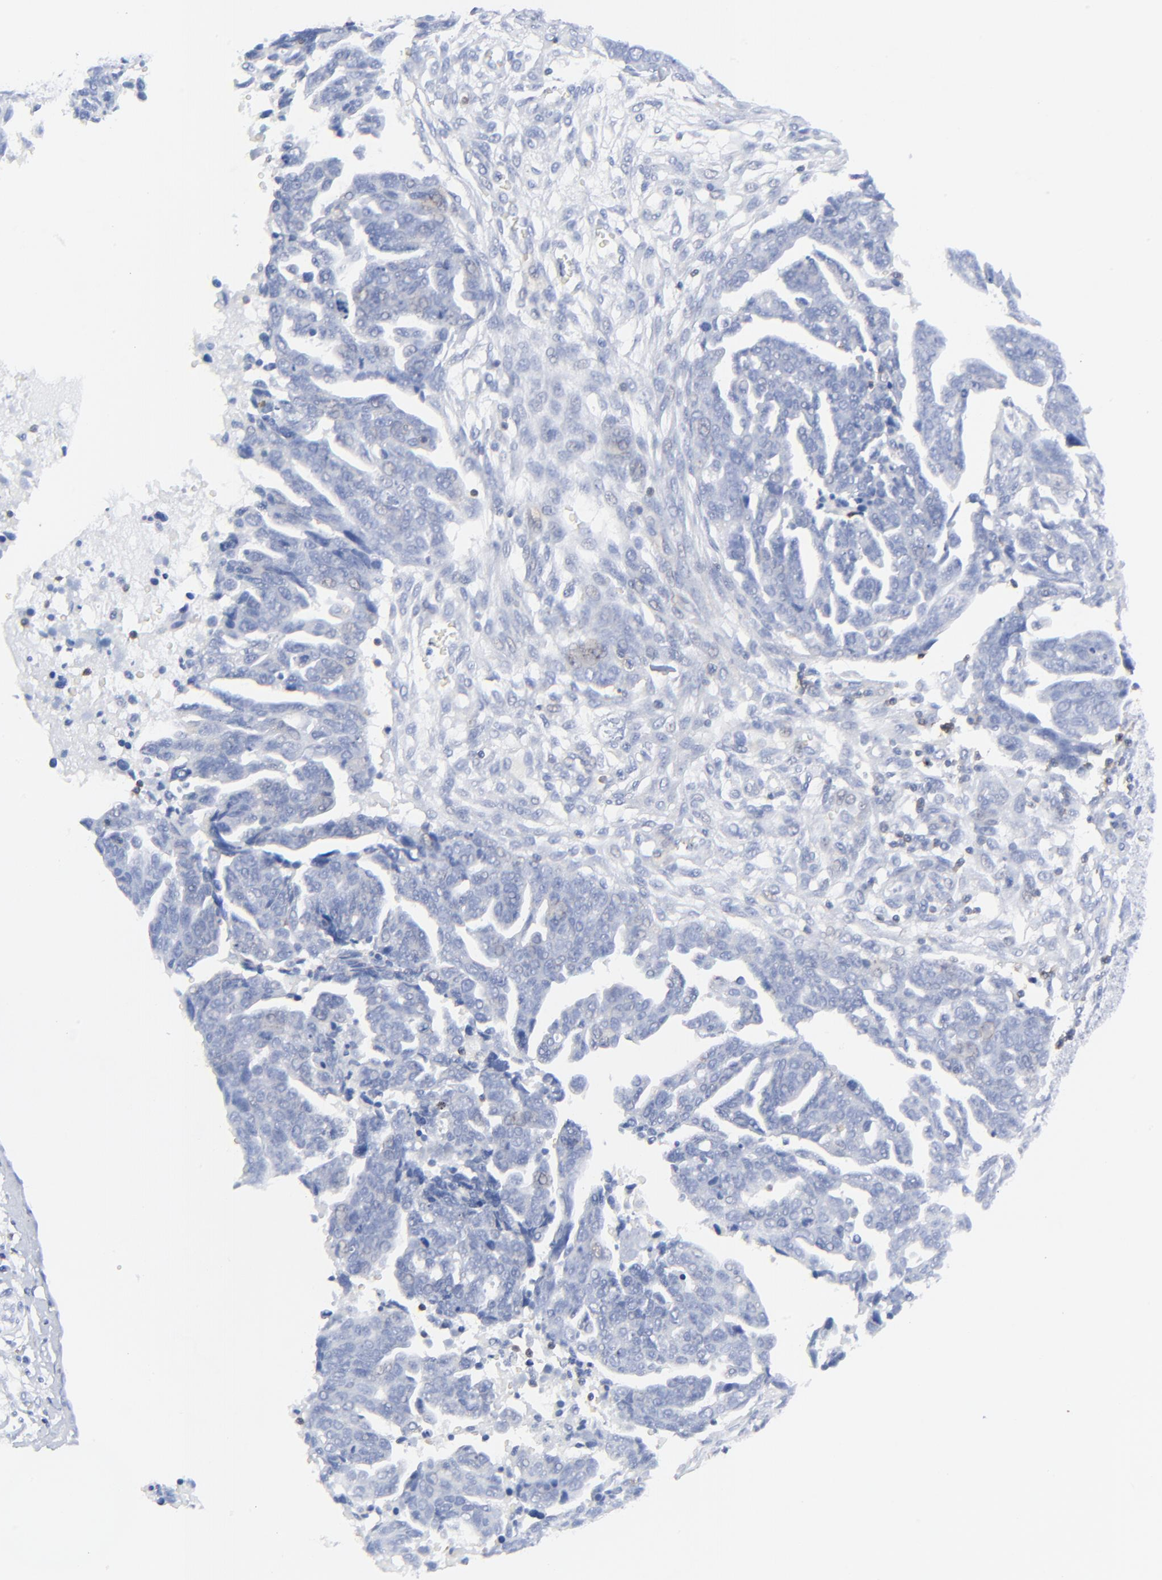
{"staining": {"intensity": "negative", "quantity": "none", "location": "none"}, "tissue": "ovarian cancer", "cell_type": "Tumor cells", "image_type": "cancer", "snomed": [{"axis": "morphology", "description": "Normal tissue, NOS"}, {"axis": "morphology", "description": "Cystadenocarcinoma, serous, NOS"}, {"axis": "topography", "description": "Fallopian tube"}, {"axis": "topography", "description": "Ovary"}], "caption": "High power microscopy histopathology image of an IHC image of ovarian serous cystadenocarcinoma, revealing no significant staining in tumor cells. Nuclei are stained in blue.", "gene": "LCK", "patient": {"sex": "female", "age": 56}}